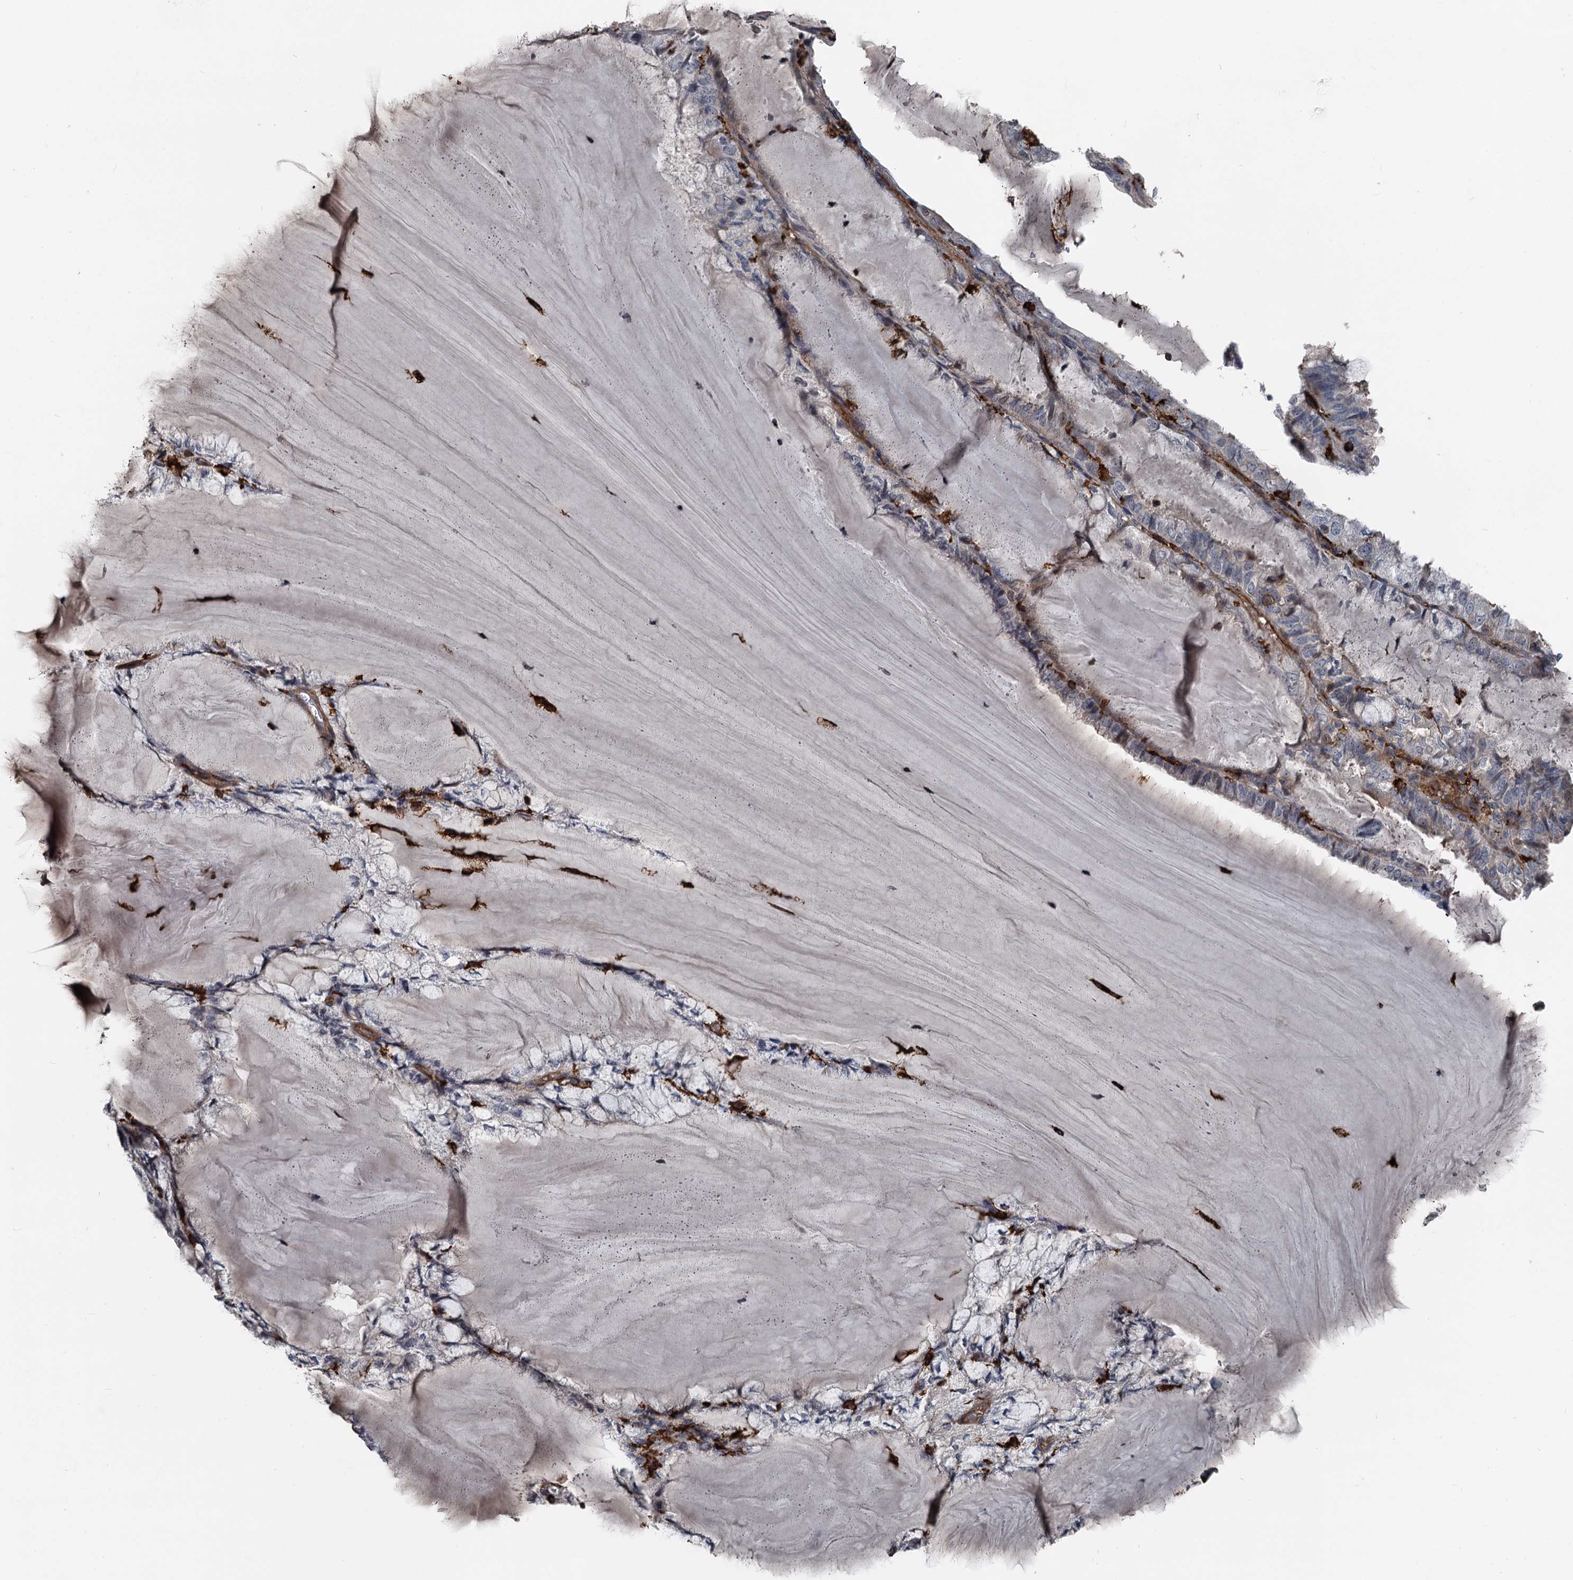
{"staining": {"intensity": "negative", "quantity": "none", "location": "none"}, "tissue": "endometrial cancer", "cell_type": "Tumor cells", "image_type": "cancer", "snomed": [{"axis": "morphology", "description": "Adenocarcinoma, NOS"}, {"axis": "topography", "description": "Endometrium"}], "caption": "The immunohistochemistry (IHC) histopathology image has no significant expression in tumor cells of adenocarcinoma (endometrial) tissue. (Brightfield microscopy of DAB (3,3'-diaminobenzidine) IHC at high magnification).", "gene": "PLEKHO2", "patient": {"sex": "female", "age": 81}}